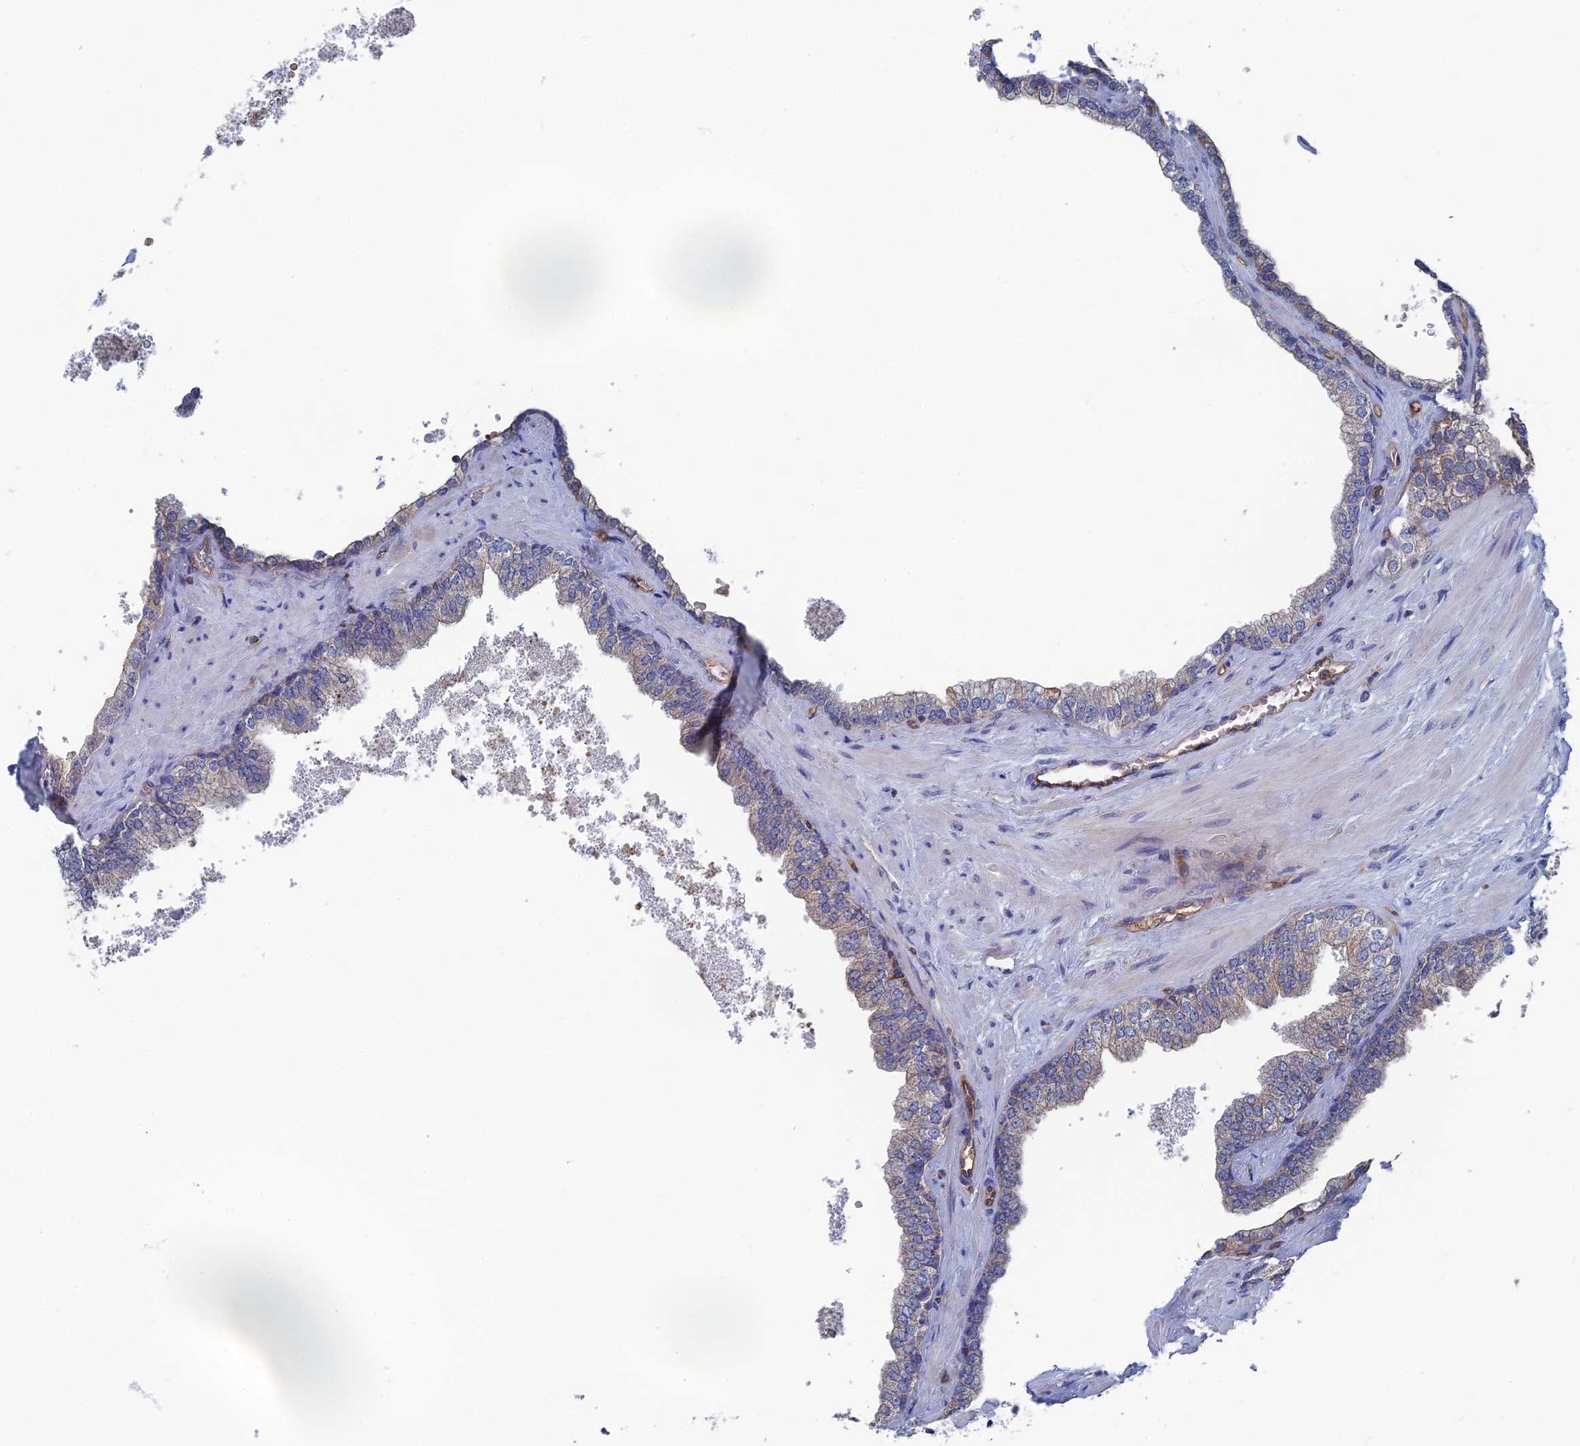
{"staining": {"intensity": "moderate", "quantity": "25%-75%", "location": "cytoplasmic/membranous"}, "tissue": "prostate", "cell_type": "Glandular cells", "image_type": "normal", "snomed": [{"axis": "morphology", "description": "Normal tissue, NOS"}, {"axis": "topography", "description": "Prostate"}], "caption": "A high-resolution histopathology image shows IHC staining of benign prostate, which exhibits moderate cytoplasmic/membranous positivity in about 25%-75% of glandular cells. (brown staining indicates protein expression, while blue staining denotes nuclei).", "gene": "SNX11", "patient": {"sex": "male", "age": 60}}